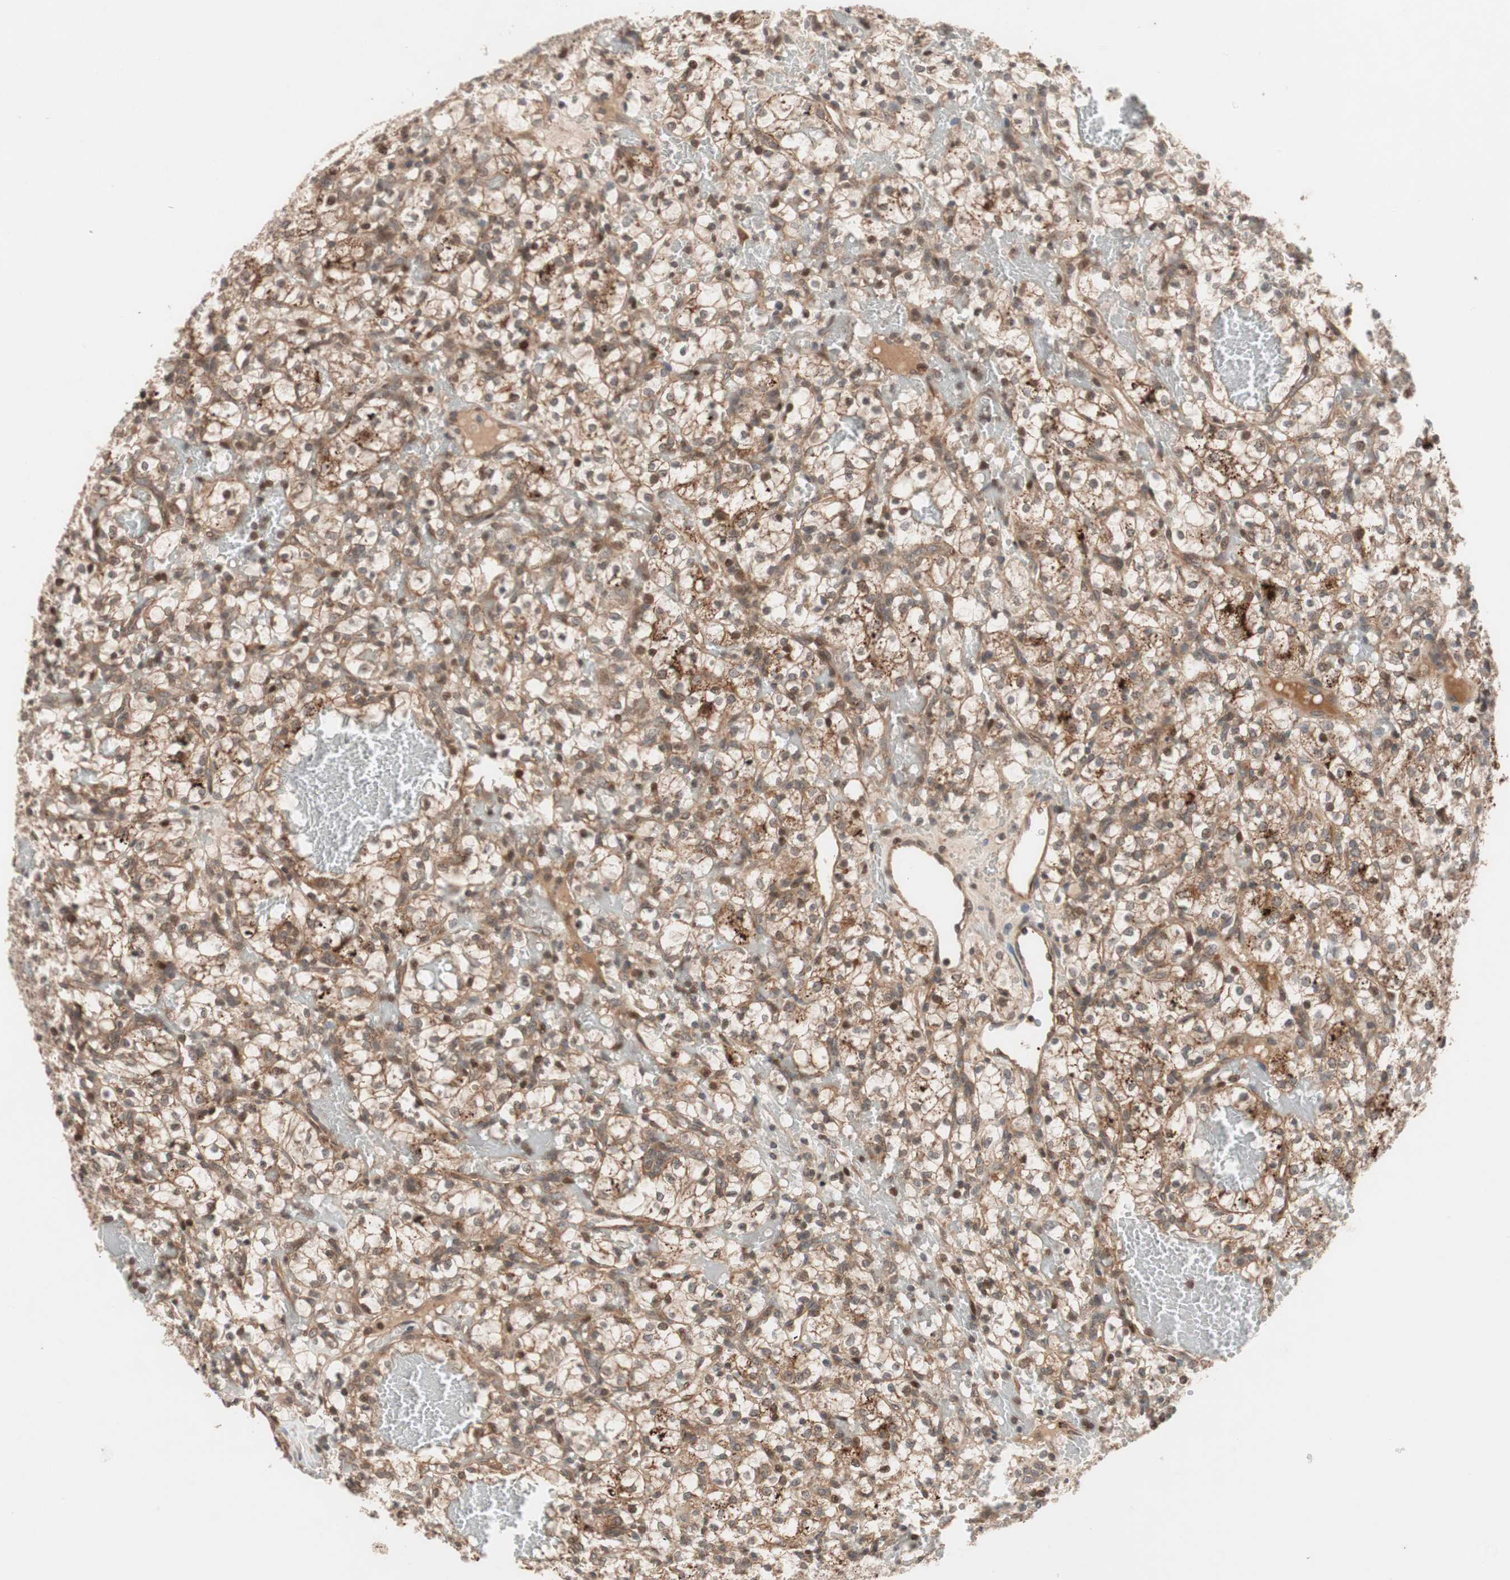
{"staining": {"intensity": "moderate", "quantity": ">75%", "location": "cytoplasmic/membranous,nuclear"}, "tissue": "renal cancer", "cell_type": "Tumor cells", "image_type": "cancer", "snomed": [{"axis": "morphology", "description": "Adenocarcinoma, NOS"}, {"axis": "topography", "description": "Kidney"}], "caption": "Human adenocarcinoma (renal) stained with a protein marker exhibits moderate staining in tumor cells.", "gene": "NF2", "patient": {"sex": "female", "age": 60}}